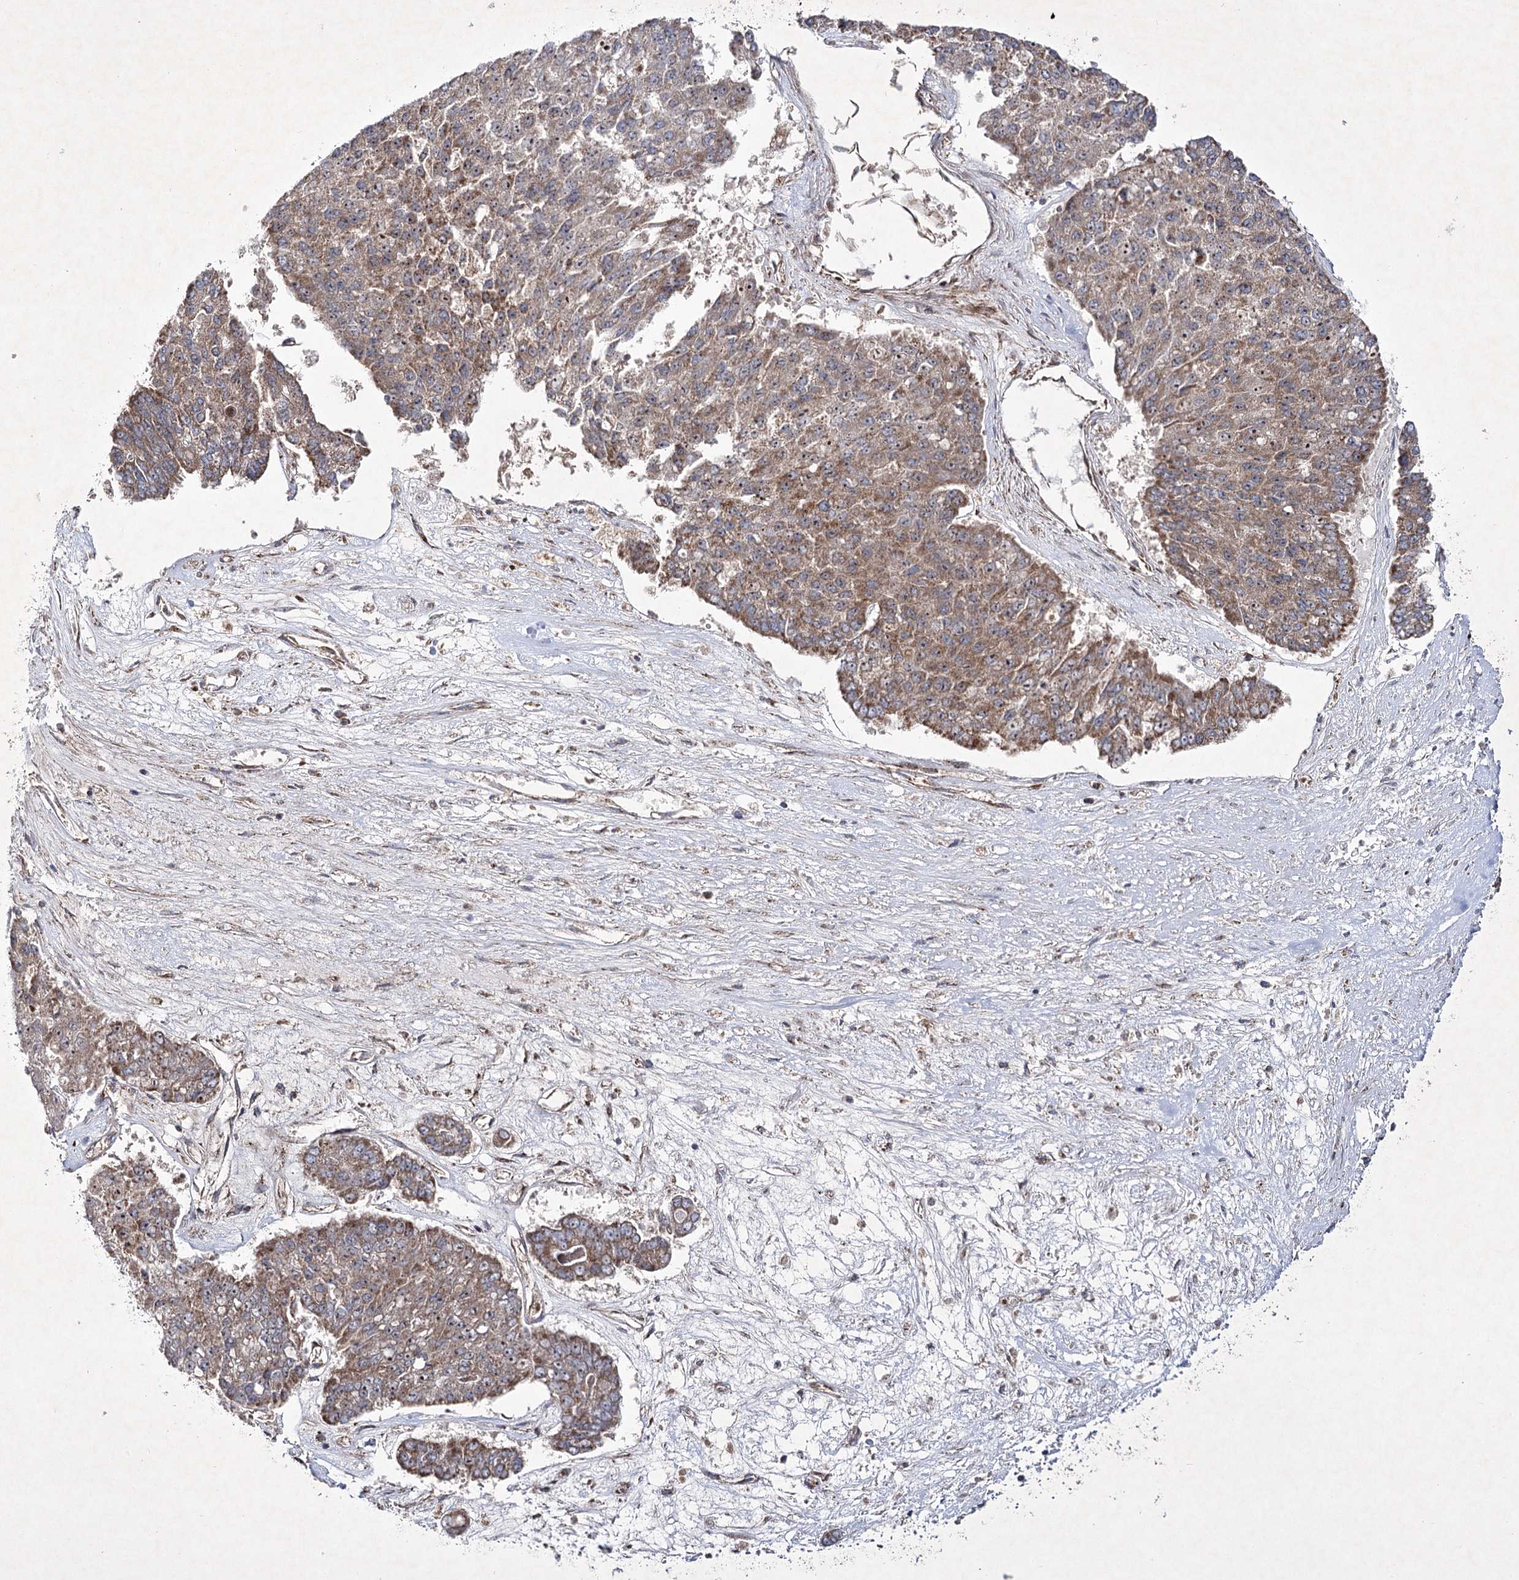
{"staining": {"intensity": "weak", "quantity": "25%-75%", "location": "cytoplasmic/membranous,nuclear"}, "tissue": "pancreatic cancer", "cell_type": "Tumor cells", "image_type": "cancer", "snomed": [{"axis": "morphology", "description": "Adenocarcinoma, NOS"}, {"axis": "topography", "description": "Pancreas"}], "caption": "Pancreatic cancer was stained to show a protein in brown. There is low levels of weak cytoplasmic/membranous and nuclear expression in approximately 25%-75% of tumor cells.", "gene": "SCRN3", "patient": {"sex": "male", "age": 50}}